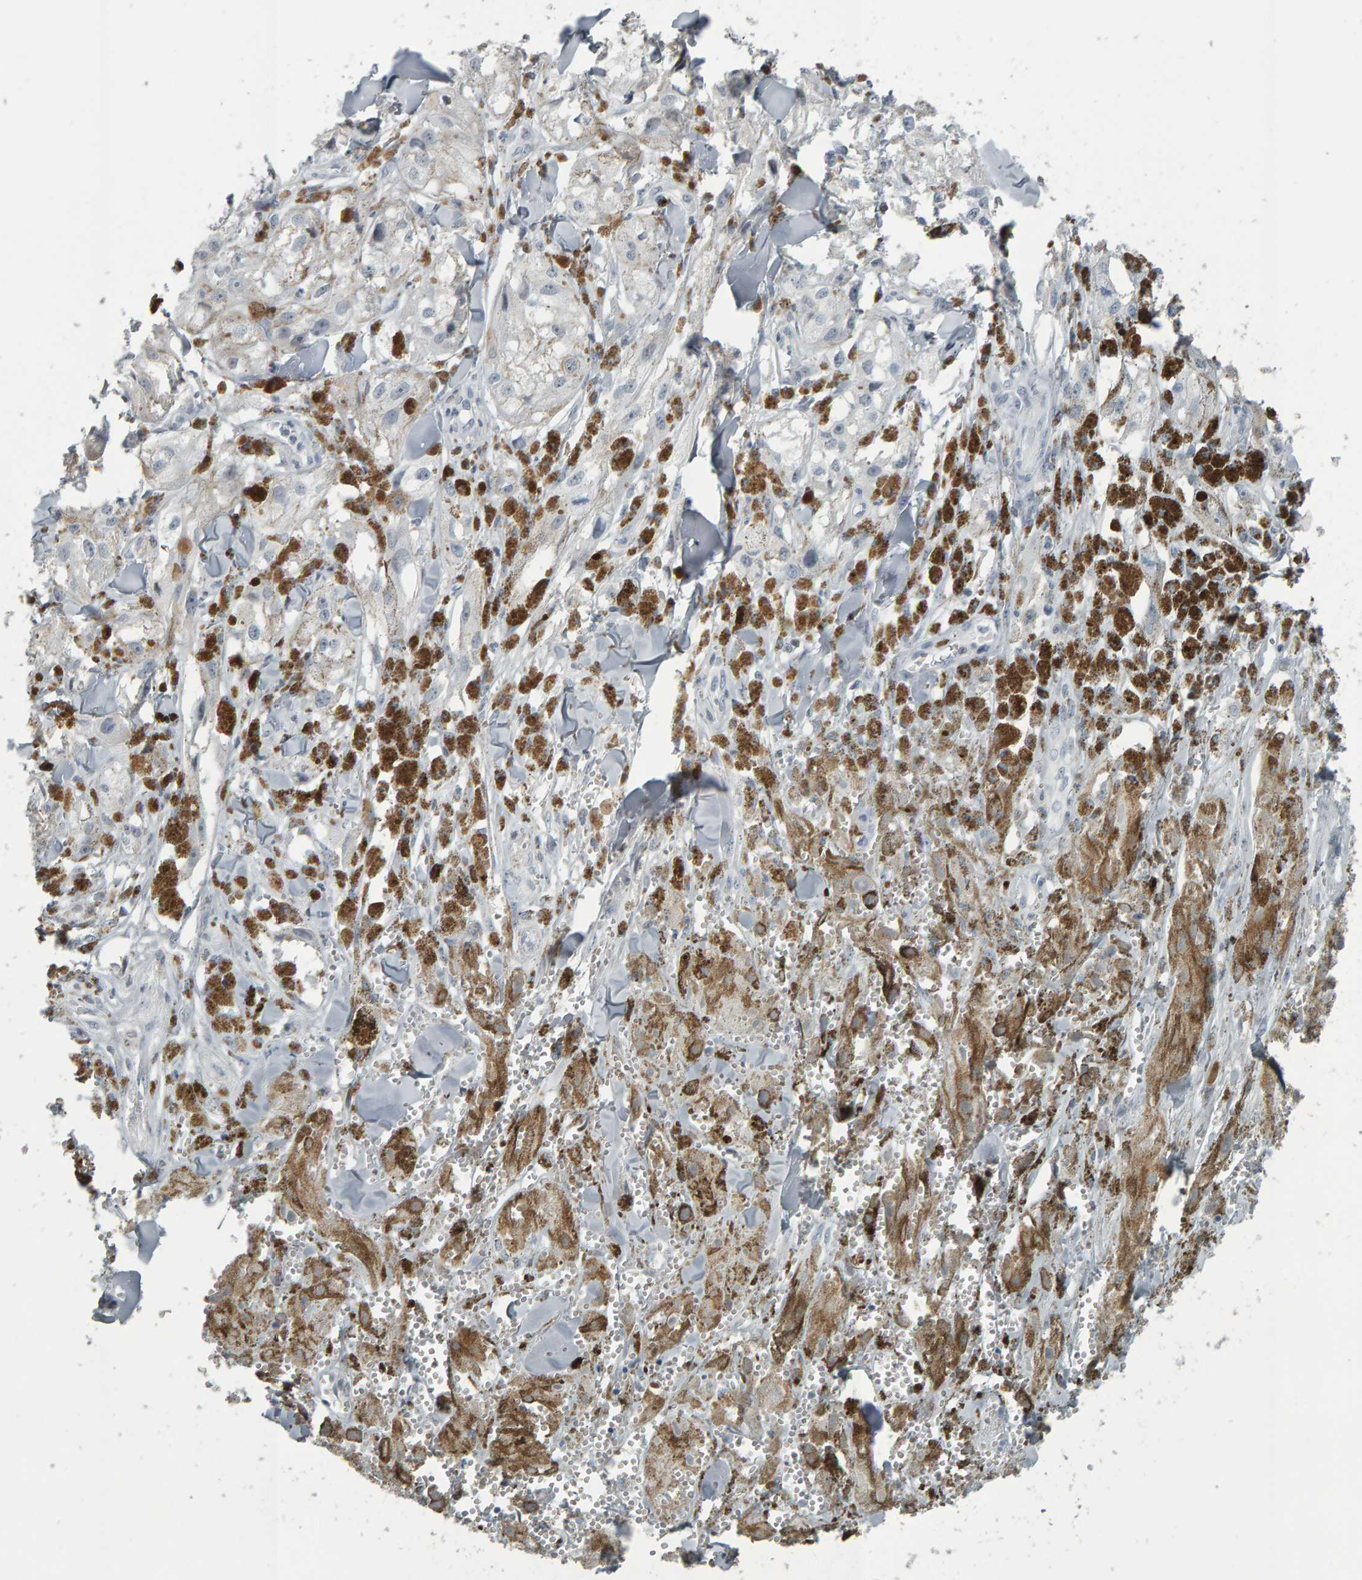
{"staining": {"intensity": "negative", "quantity": "none", "location": "none"}, "tissue": "melanoma", "cell_type": "Tumor cells", "image_type": "cancer", "snomed": [{"axis": "morphology", "description": "Malignant melanoma, NOS"}, {"axis": "topography", "description": "Skin"}], "caption": "The image exhibits no staining of tumor cells in melanoma. Brightfield microscopy of immunohistochemistry (IHC) stained with DAB (3,3'-diaminobenzidine) (brown) and hematoxylin (blue), captured at high magnification.", "gene": "PYY", "patient": {"sex": "male", "age": 88}}